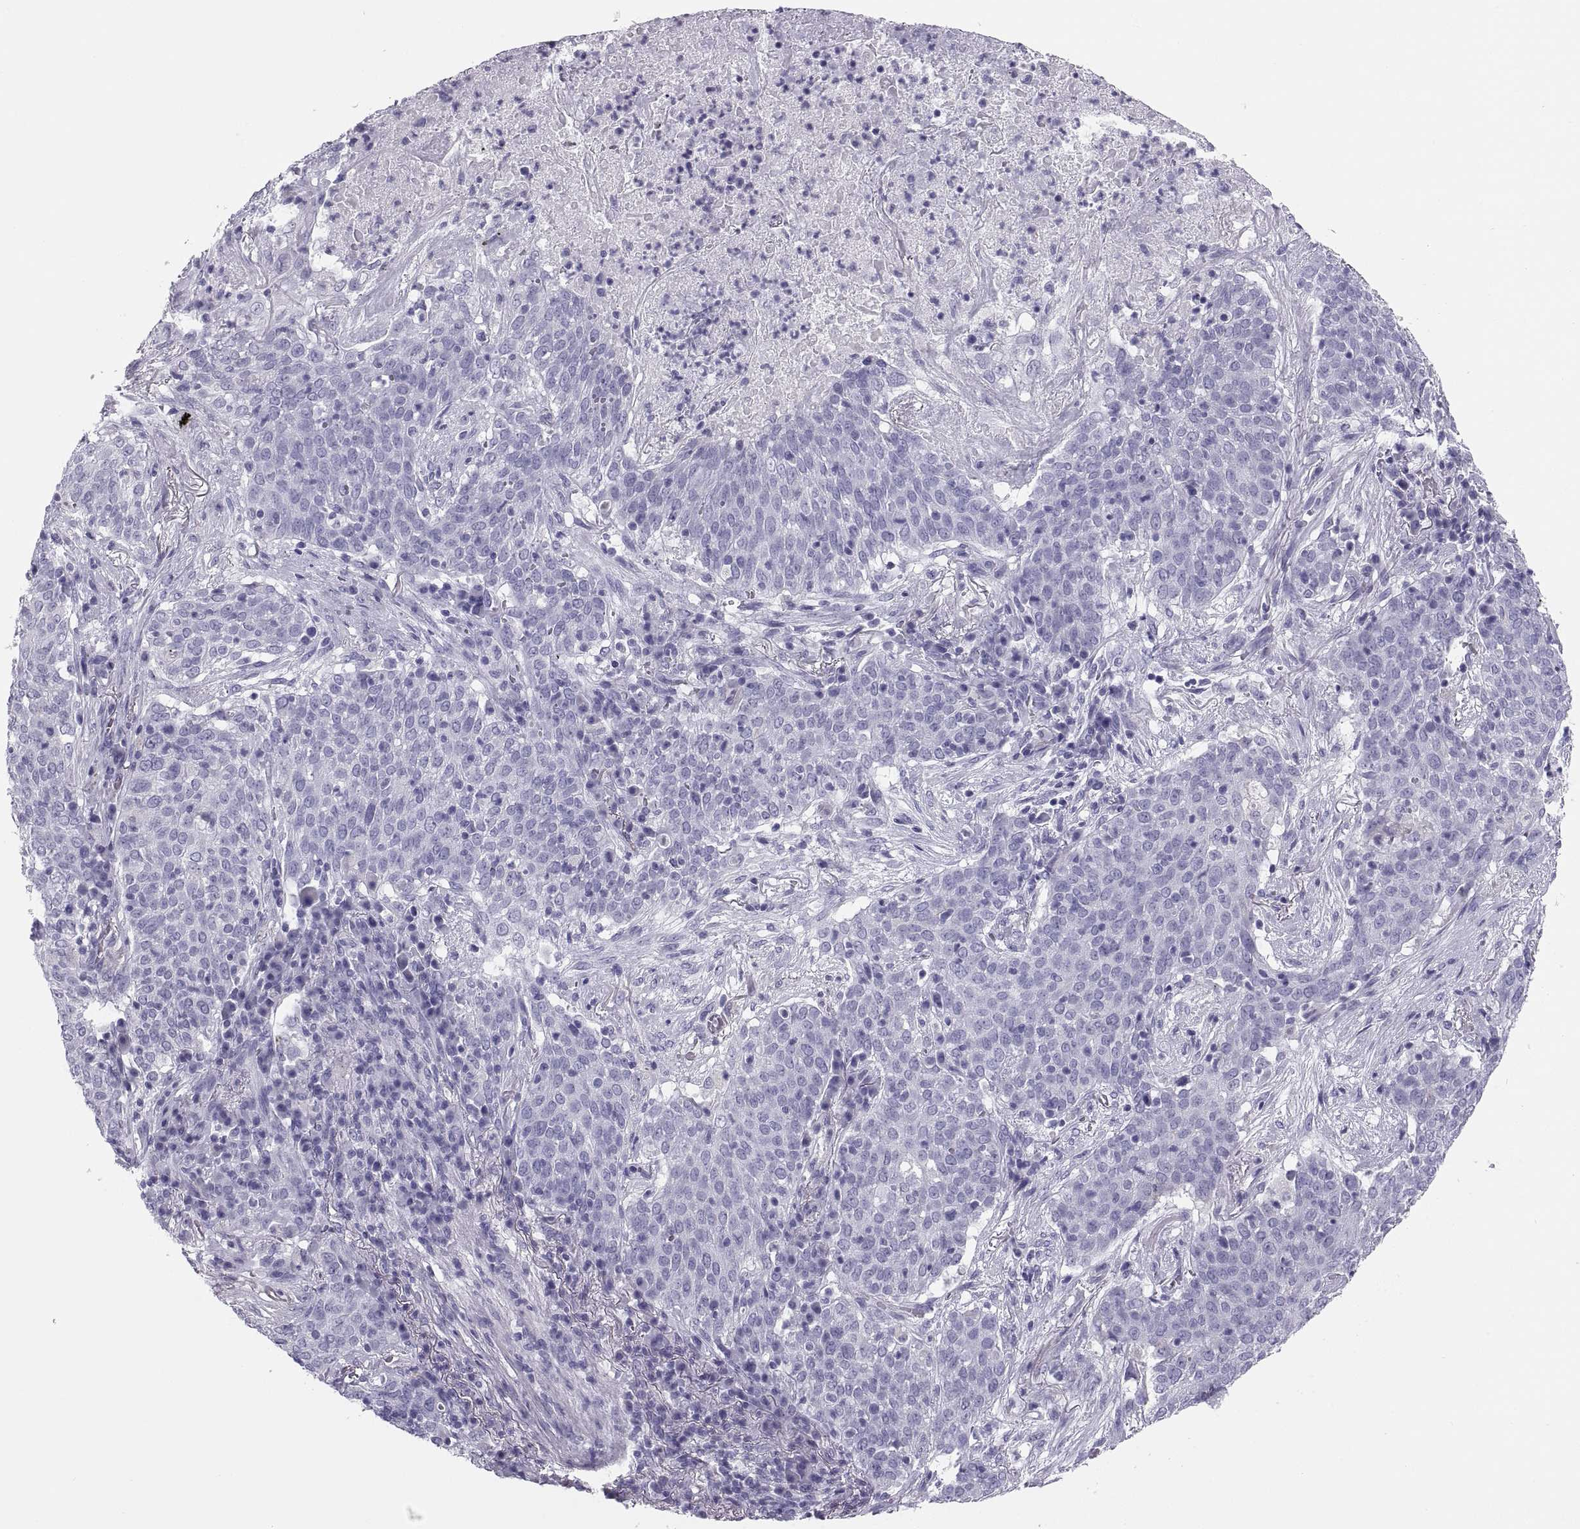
{"staining": {"intensity": "negative", "quantity": "none", "location": "none"}, "tissue": "lung cancer", "cell_type": "Tumor cells", "image_type": "cancer", "snomed": [{"axis": "morphology", "description": "Squamous cell carcinoma, NOS"}, {"axis": "topography", "description": "Lung"}], "caption": "Immunohistochemistry image of neoplastic tissue: human squamous cell carcinoma (lung) stained with DAB (3,3'-diaminobenzidine) demonstrates no significant protein staining in tumor cells.", "gene": "PAX2", "patient": {"sex": "male", "age": 82}}